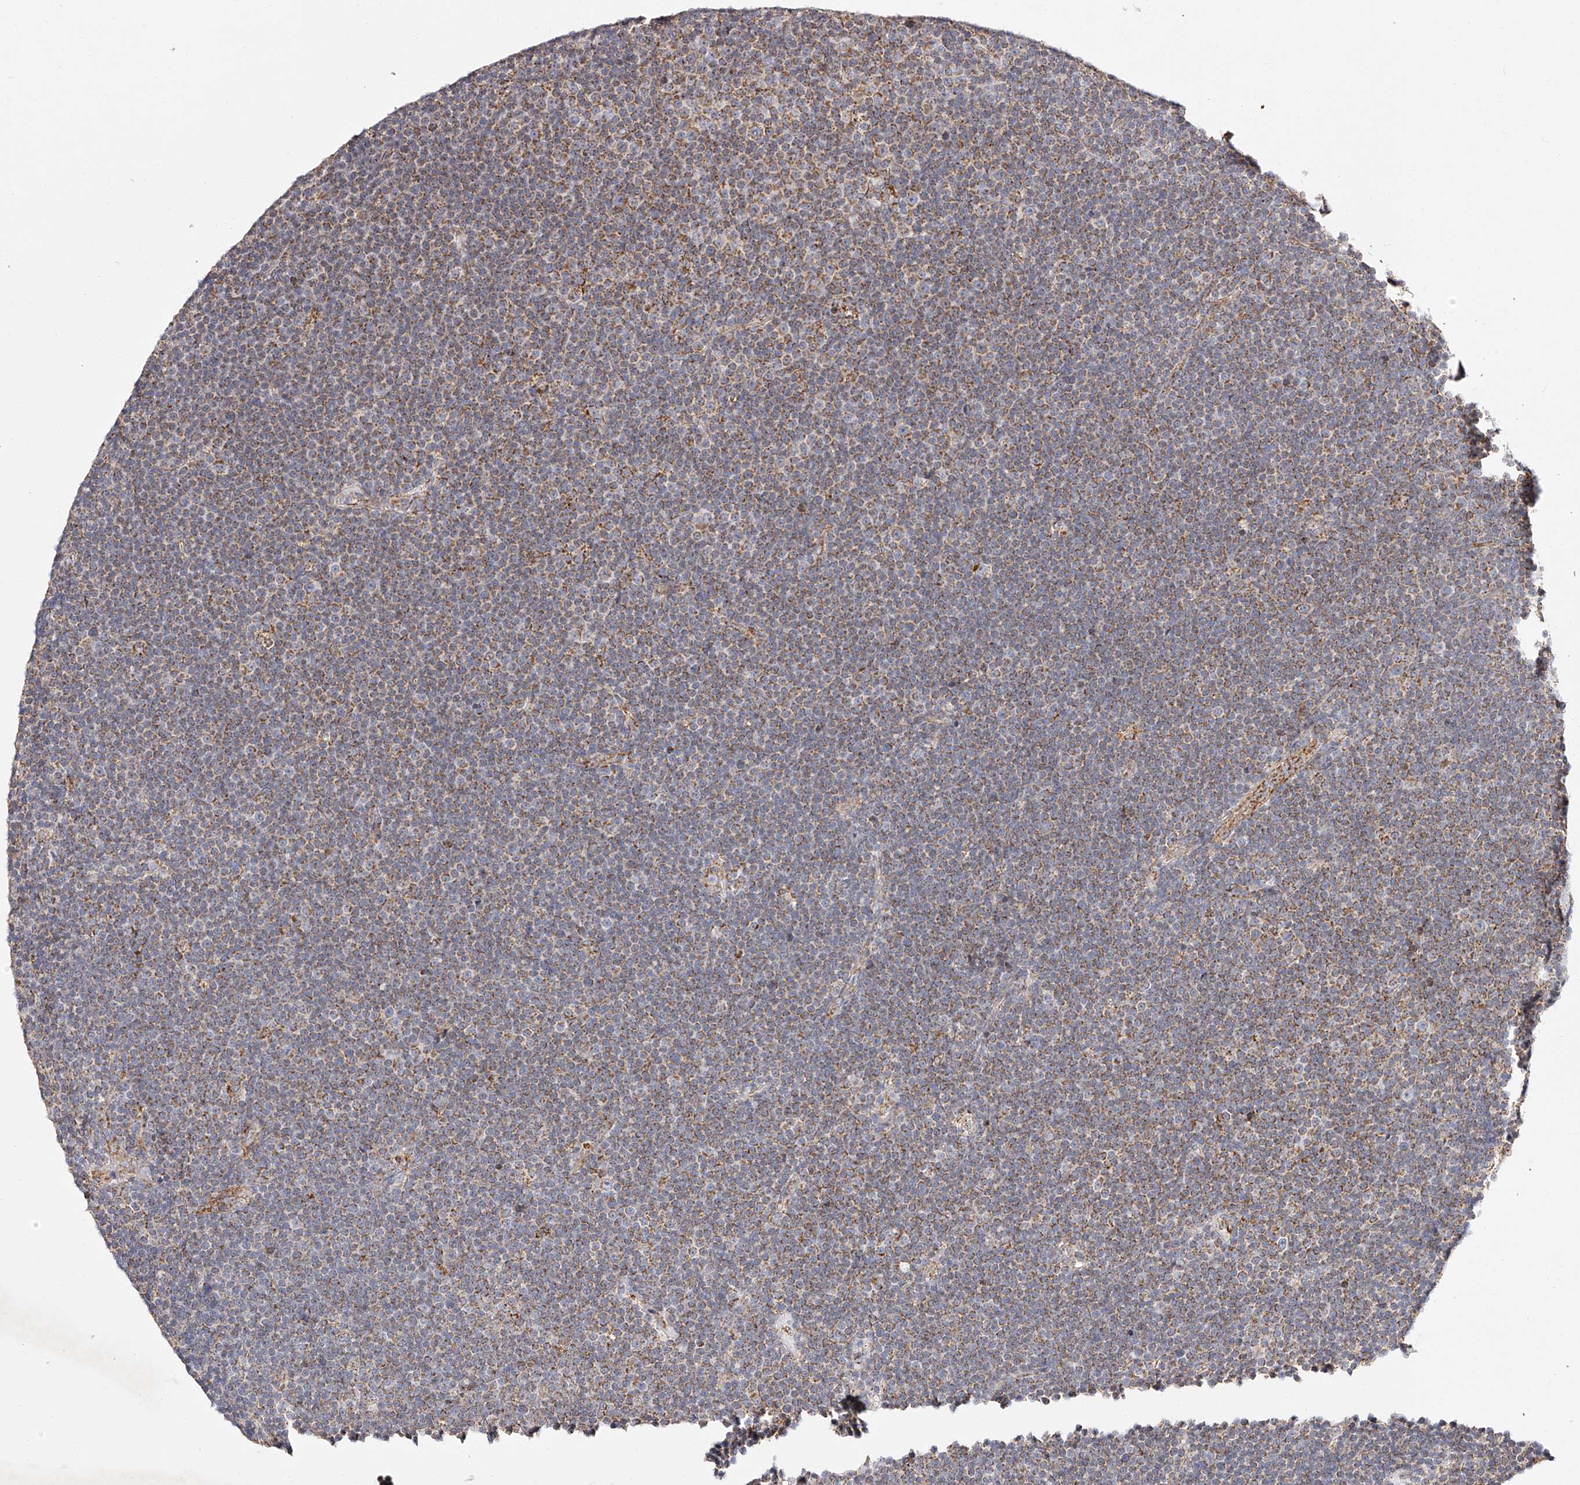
{"staining": {"intensity": "moderate", "quantity": ">75%", "location": "cytoplasmic/membranous"}, "tissue": "lymphoma", "cell_type": "Tumor cells", "image_type": "cancer", "snomed": [{"axis": "morphology", "description": "Malignant lymphoma, non-Hodgkin's type, Low grade"}, {"axis": "topography", "description": "Lymph node"}], "caption": "Lymphoma stained with DAB immunohistochemistry (IHC) demonstrates medium levels of moderate cytoplasmic/membranous staining in approximately >75% of tumor cells.", "gene": "NDUFV3", "patient": {"sex": "female", "age": 67}}